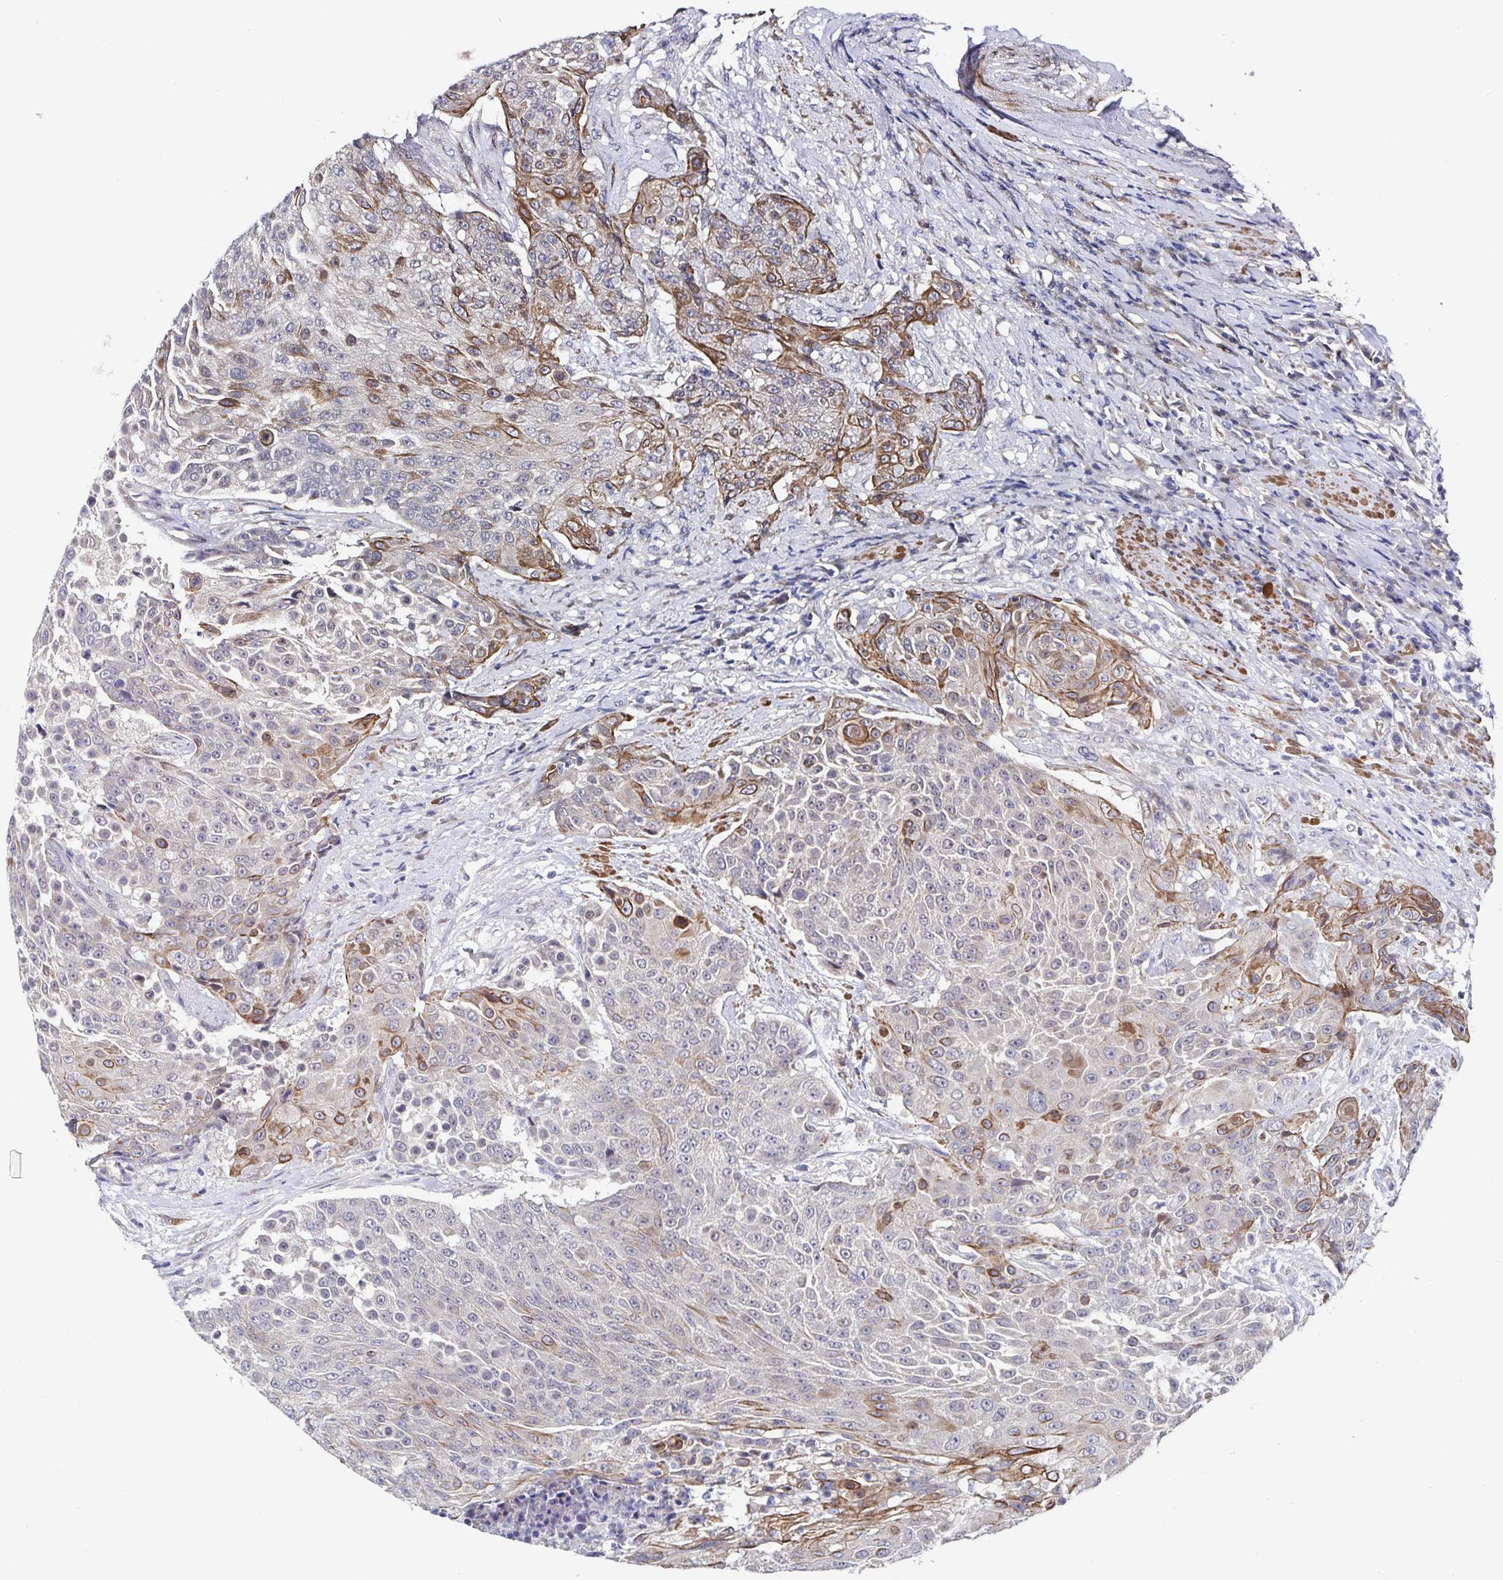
{"staining": {"intensity": "moderate", "quantity": "<25%", "location": "cytoplasmic/membranous"}, "tissue": "urothelial cancer", "cell_type": "Tumor cells", "image_type": "cancer", "snomed": [{"axis": "morphology", "description": "Urothelial carcinoma, High grade"}, {"axis": "topography", "description": "Urinary bladder"}], "caption": "The immunohistochemical stain highlights moderate cytoplasmic/membranous staining in tumor cells of urothelial cancer tissue. The staining was performed using DAB to visualize the protein expression in brown, while the nuclei were stained in blue with hematoxylin (Magnification: 20x).", "gene": "ZIK1", "patient": {"sex": "female", "age": 63}}